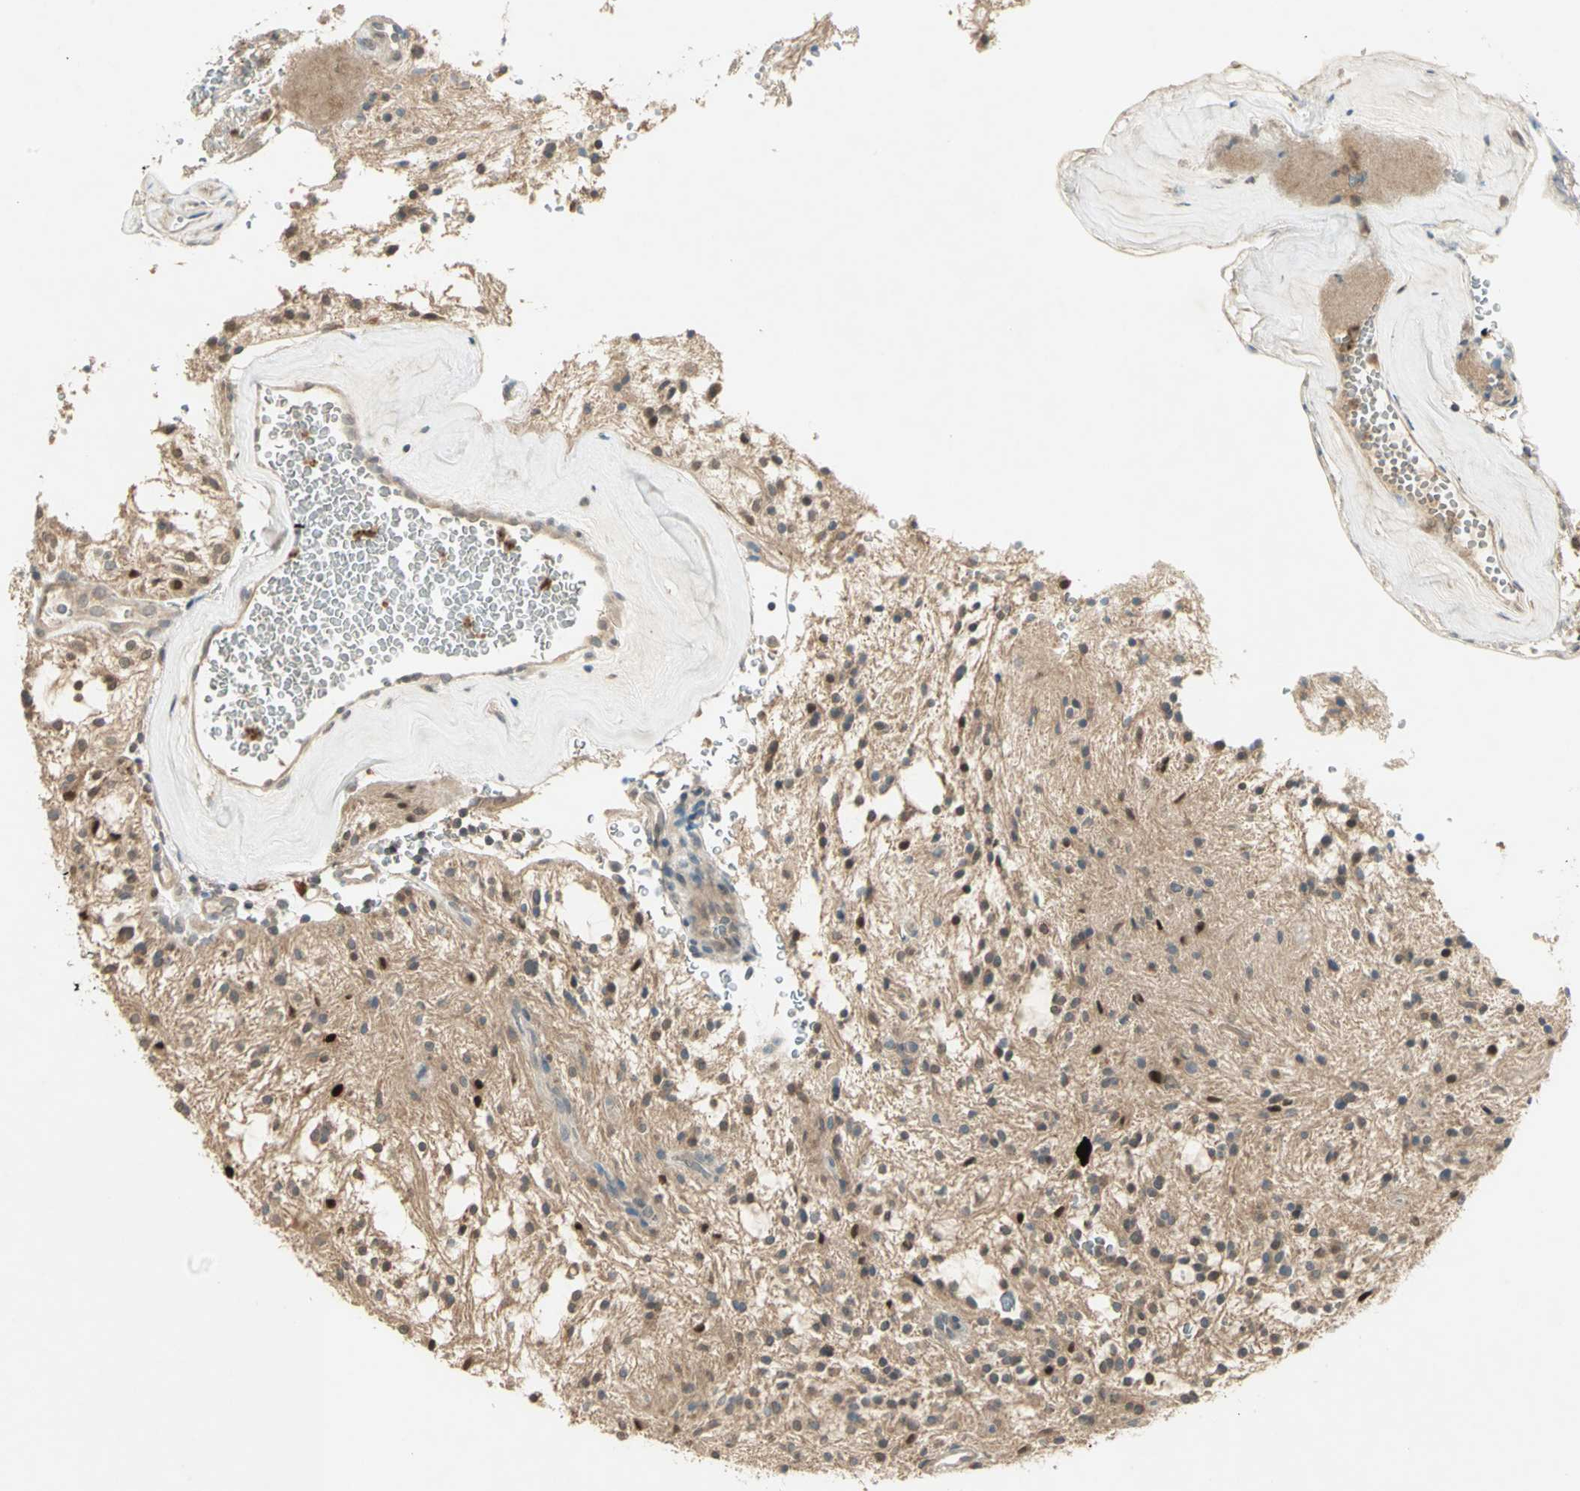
{"staining": {"intensity": "strong", "quantity": "<25%", "location": "nuclear"}, "tissue": "glioma", "cell_type": "Tumor cells", "image_type": "cancer", "snomed": [{"axis": "morphology", "description": "Glioma, malignant, NOS"}, {"axis": "topography", "description": "Cerebellum"}], "caption": "Brown immunohistochemical staining in glioma (malignant) demonstrates strong nuclear positivity in approximately <25% of tumor cells.", "gene": "BIRC2", "patient": {"sex": "female", "age": 10}}